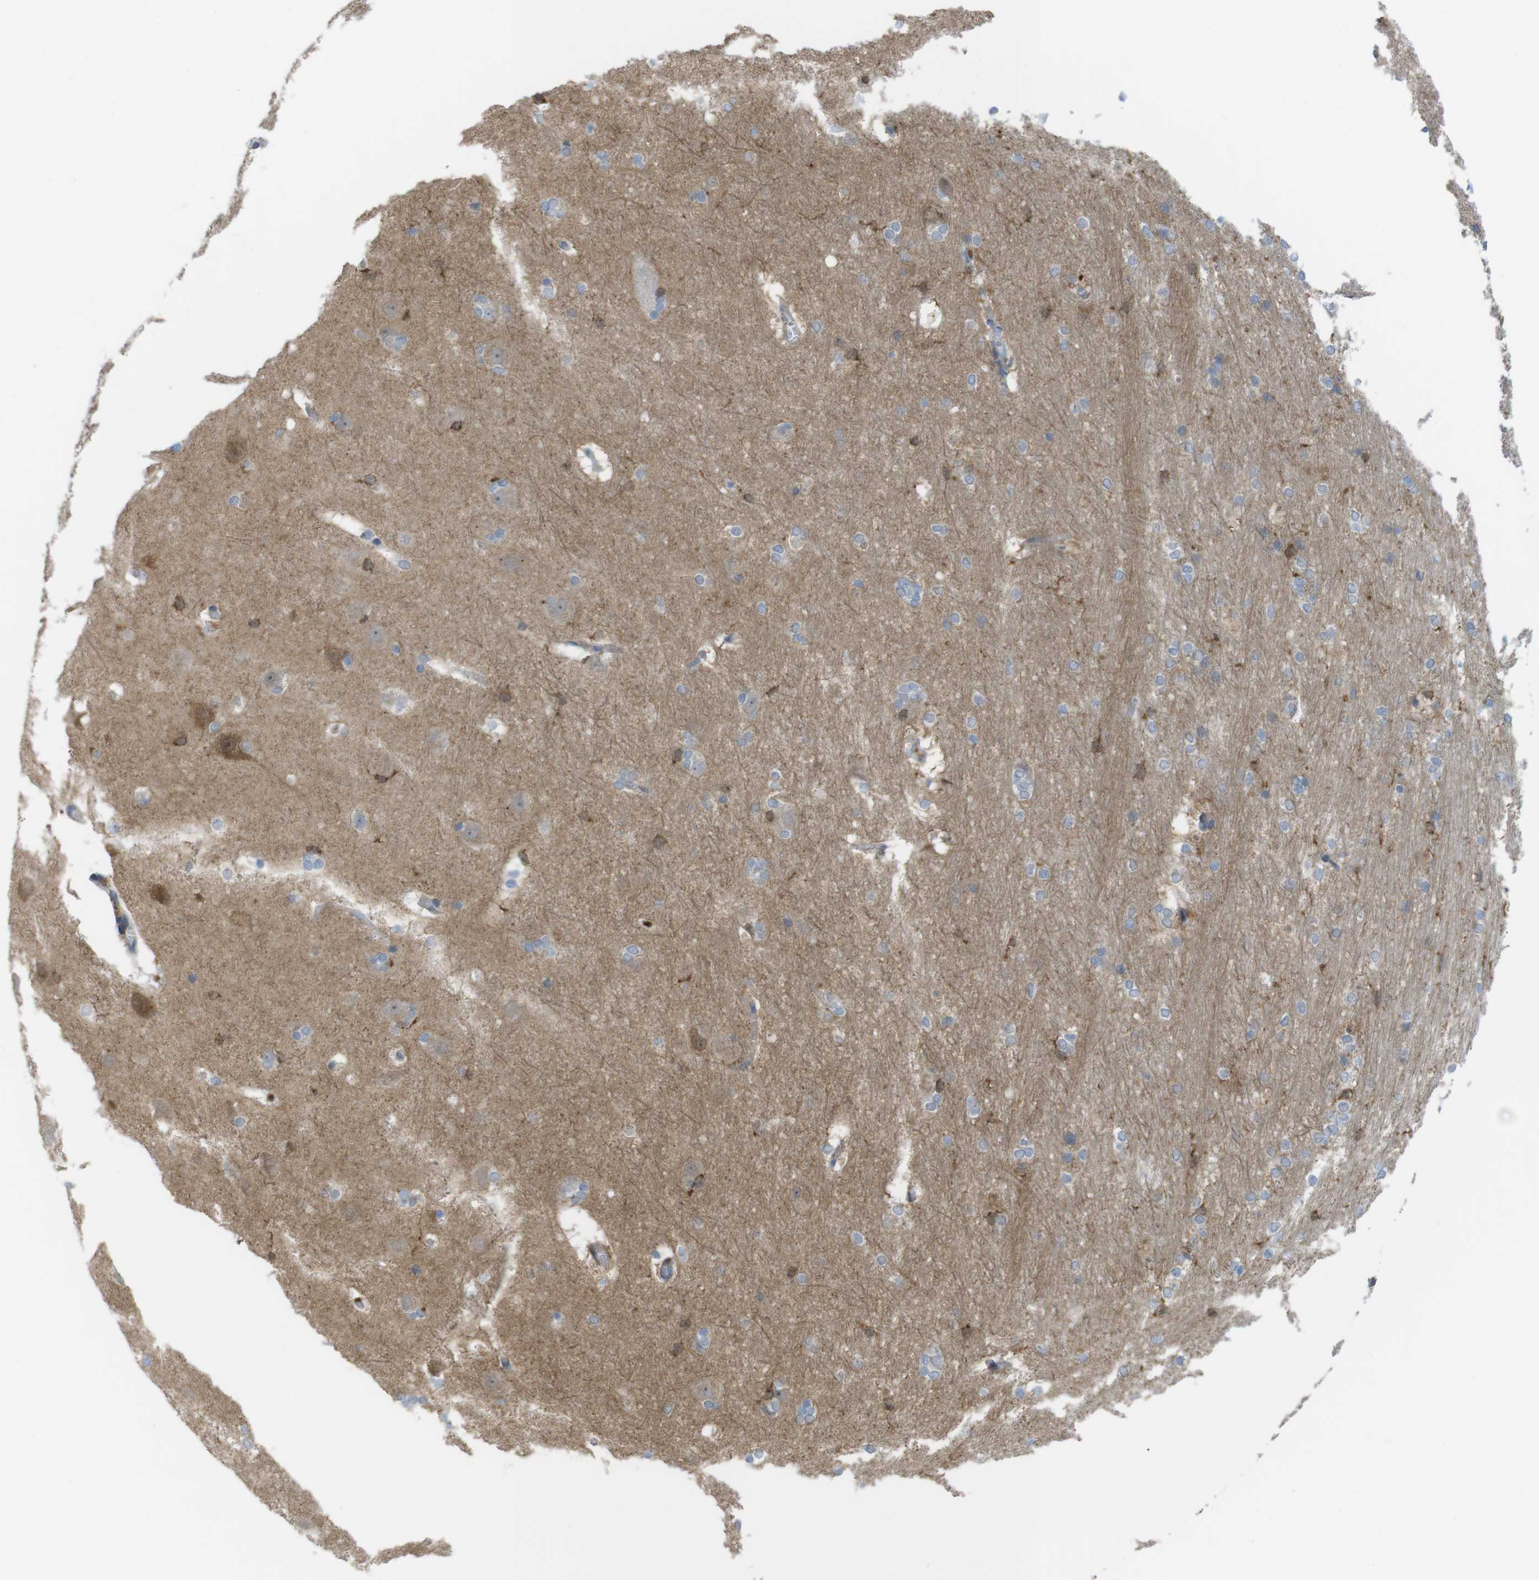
{"staining": {"intensity": "negative", "quantity": "none", "location": "none"}, "tissue": "hippocampus", "cell_type": "Glial cells", "image_type": "normal", "snomed": [{"axis": "morphology", "description": "Normal tissue, NOS"}, {"axis": "topography", "description": "Hippocampus"}], "caption": "A high-resolution micrograph shows IHC staining of unremarkable hippocampus, which shows no significant staining in glial cells.", "gene": "PRKCD", "patient": {"sex": "female", "age": 19}}